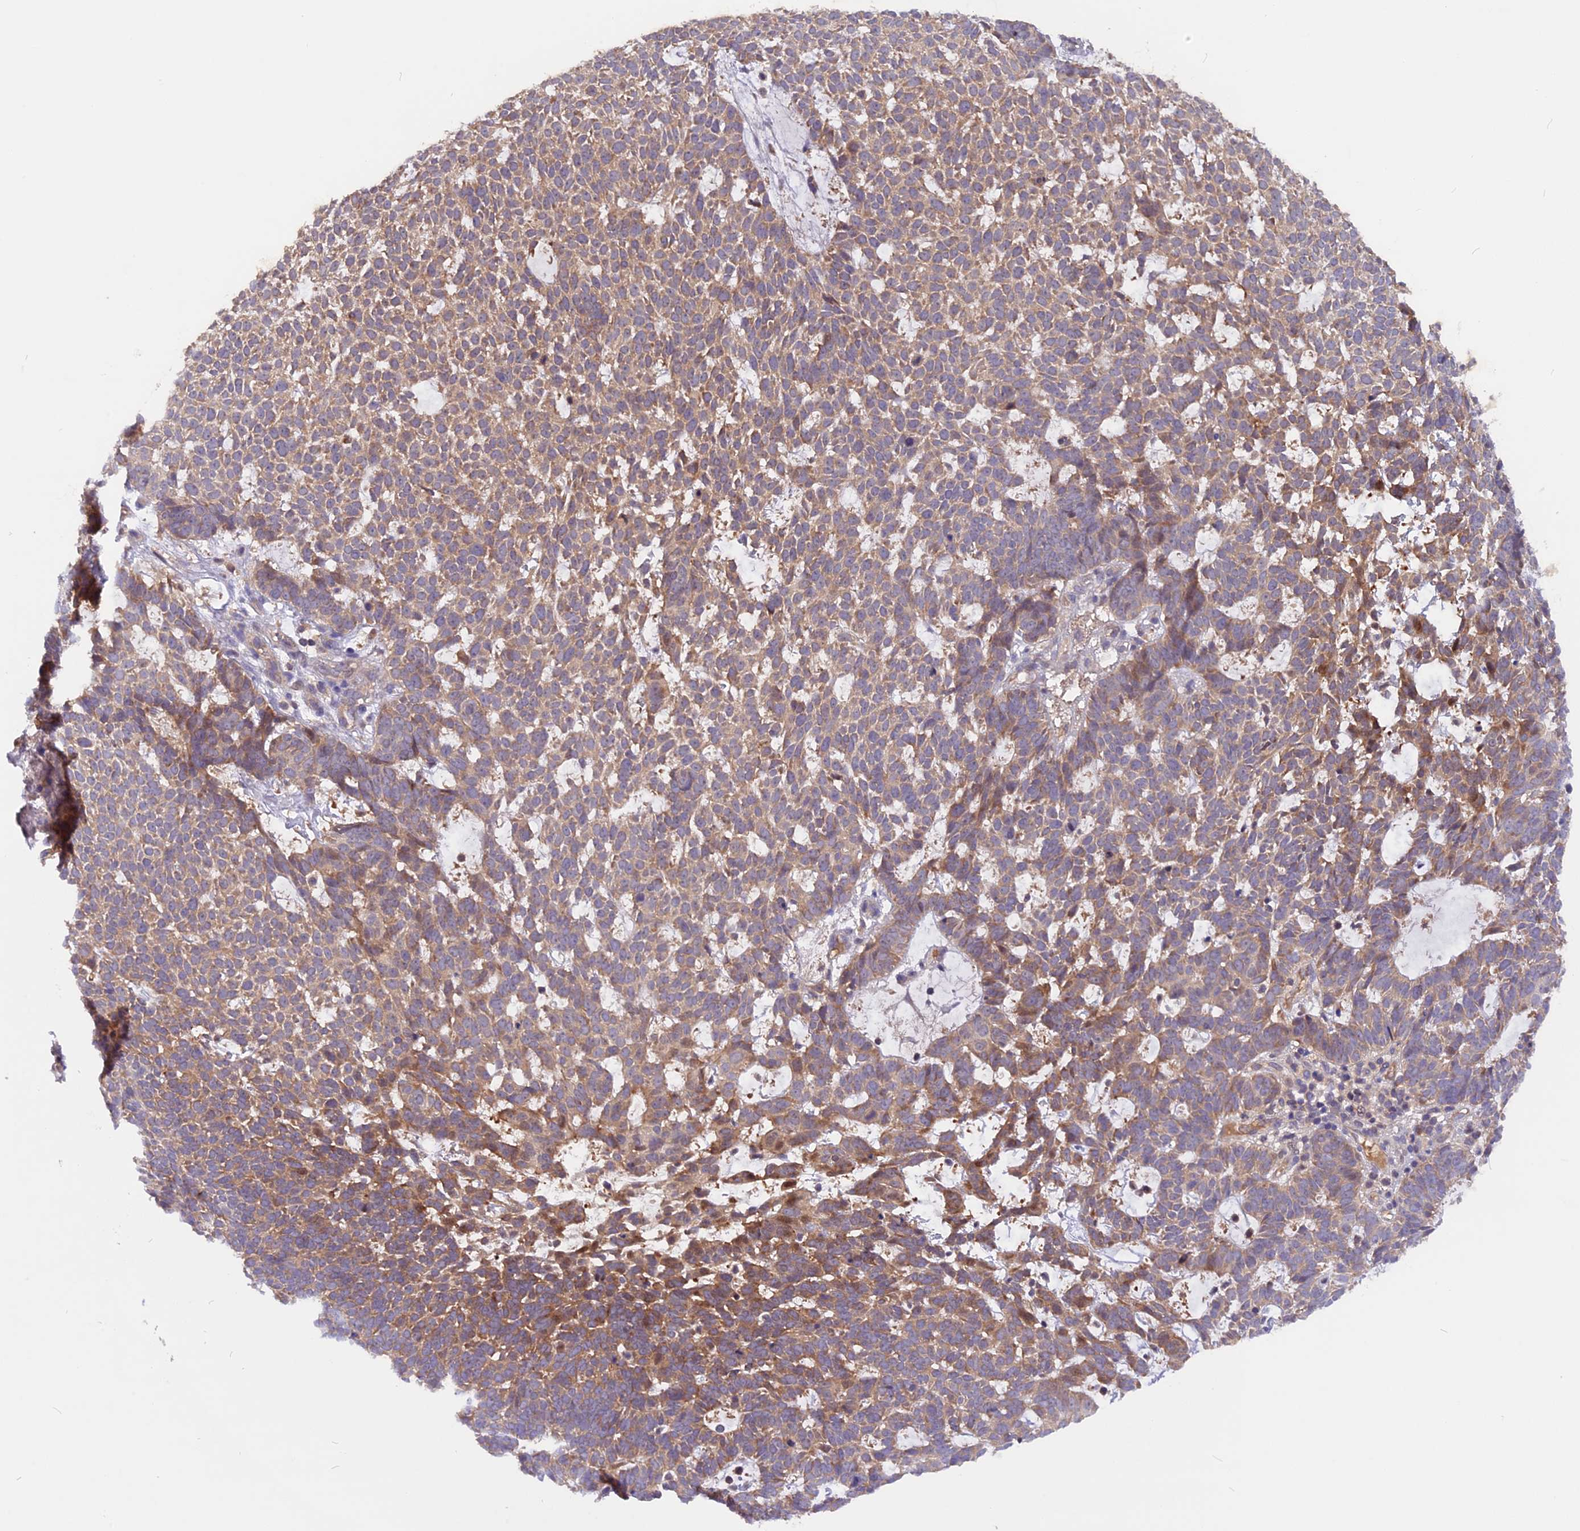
{"staining": {"intensity": "moderate", "quantity": "25%-75%", "location": "cytoplasmic/membranous"}, "tissue": "skin cancer", "cell_type": "Tumor cells", "image_type": "cancer", "snomed": [{"axis": "morphology", "description": "Basal cell carcinoma"}, {"axis": "topography", "description": "Skin"}], "caption": "Tumor cells exhibit medium levels of moderate cytoplasmic/membranous positivity in approximately 25%-75% of cells in skin cancer. (DAB IHC, brown staining for protein, blue staining for nuclei).", "gene": "MARK4", "patient": {"sex": "female", "age": 78}}